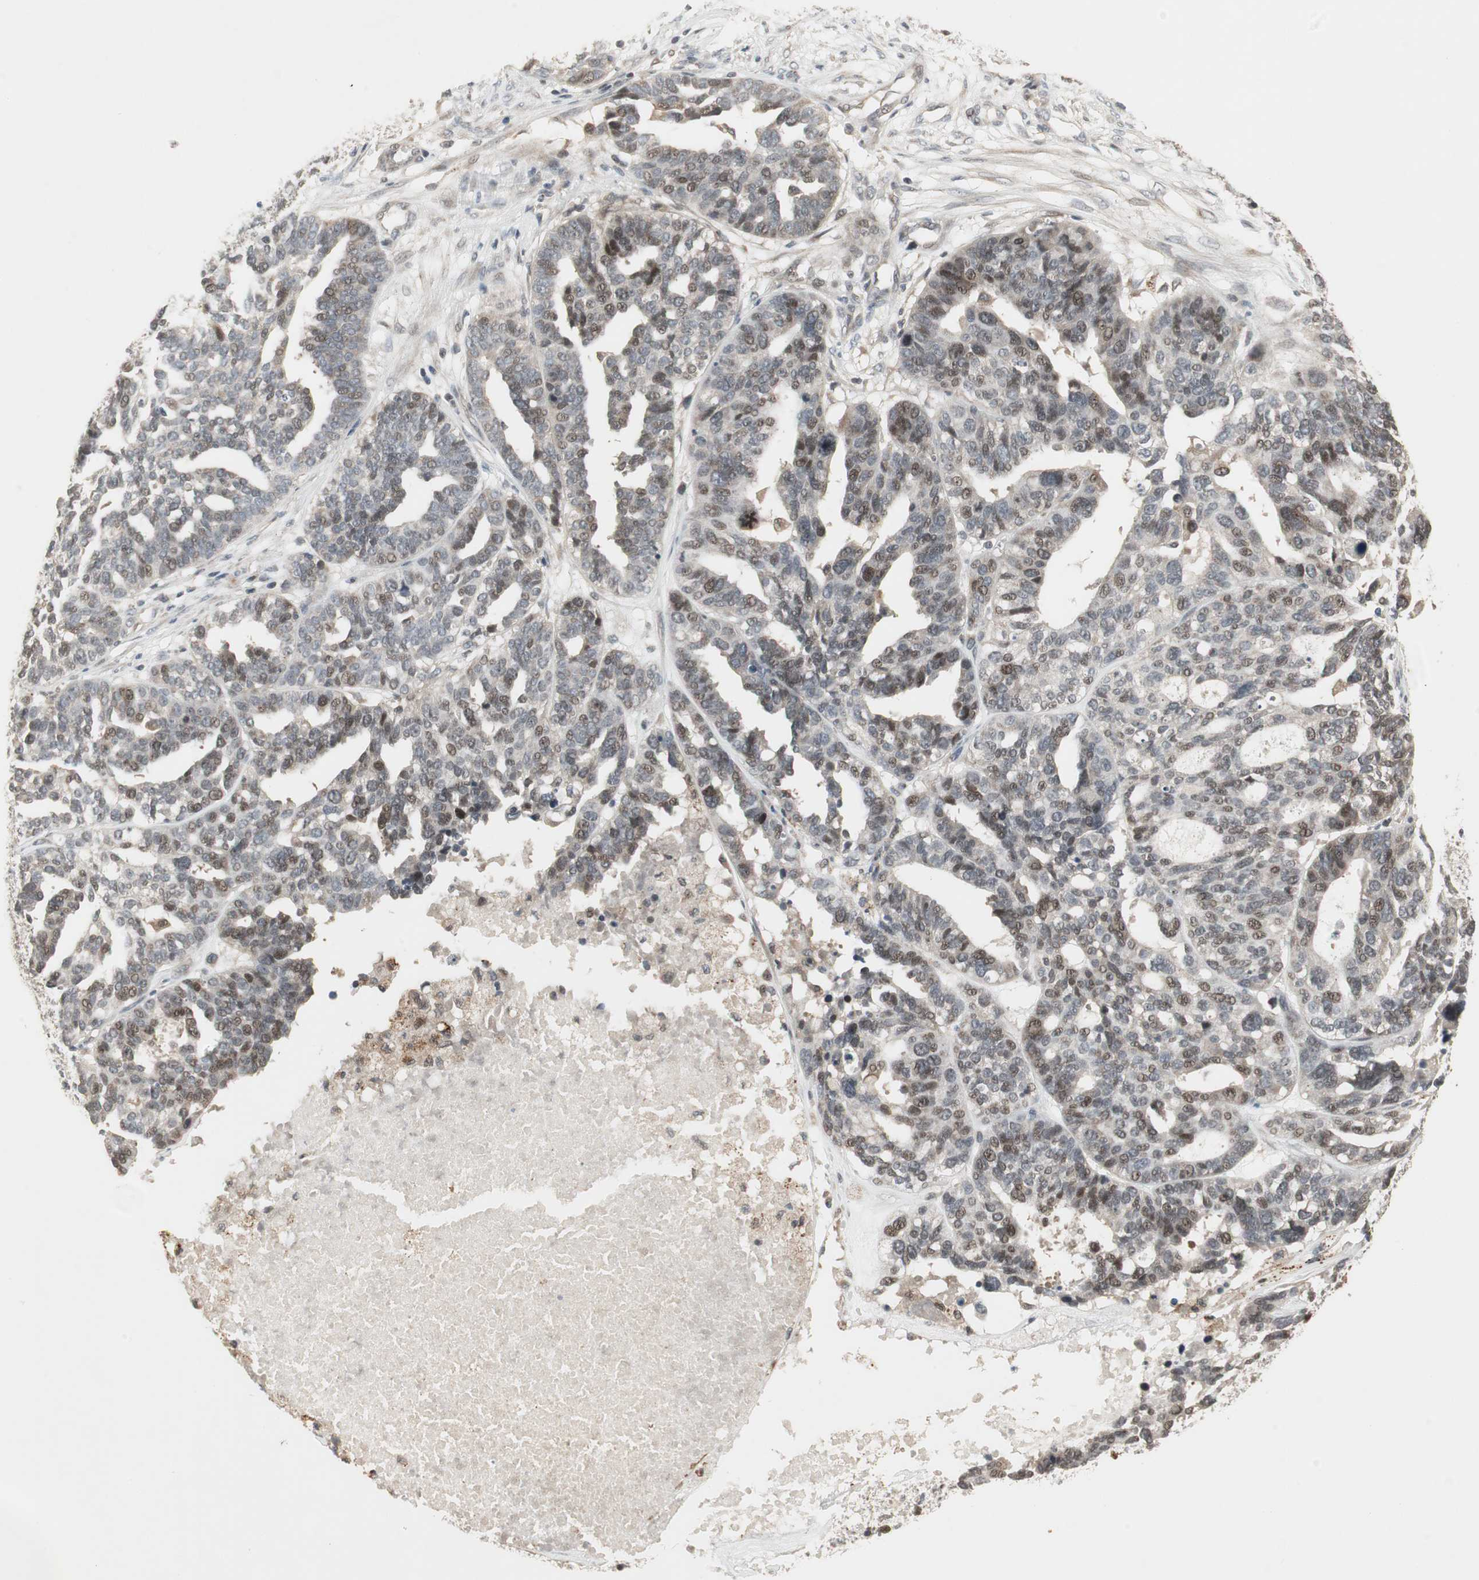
{"staining": {"intensity": "moderate", "quantity": "25%-75%", "location": "nuclear"}, "tissue": "ovarian cancer", "cell_type": "Tumor cells", "image_type": "cancer", "snomed": [{"axis": "morphology", "description": "Cystadenocarcinoma, serous, NOS"}, {"axis": "topography", "description": "Ovary"}], "caption": "Brown immunohistochemical staining in ovarian cancer displays moderate nuclear expression in about 25%-75% of tumor cells.", "gene": "SNX4", "patient": {"sex": "female", "age": 59}}